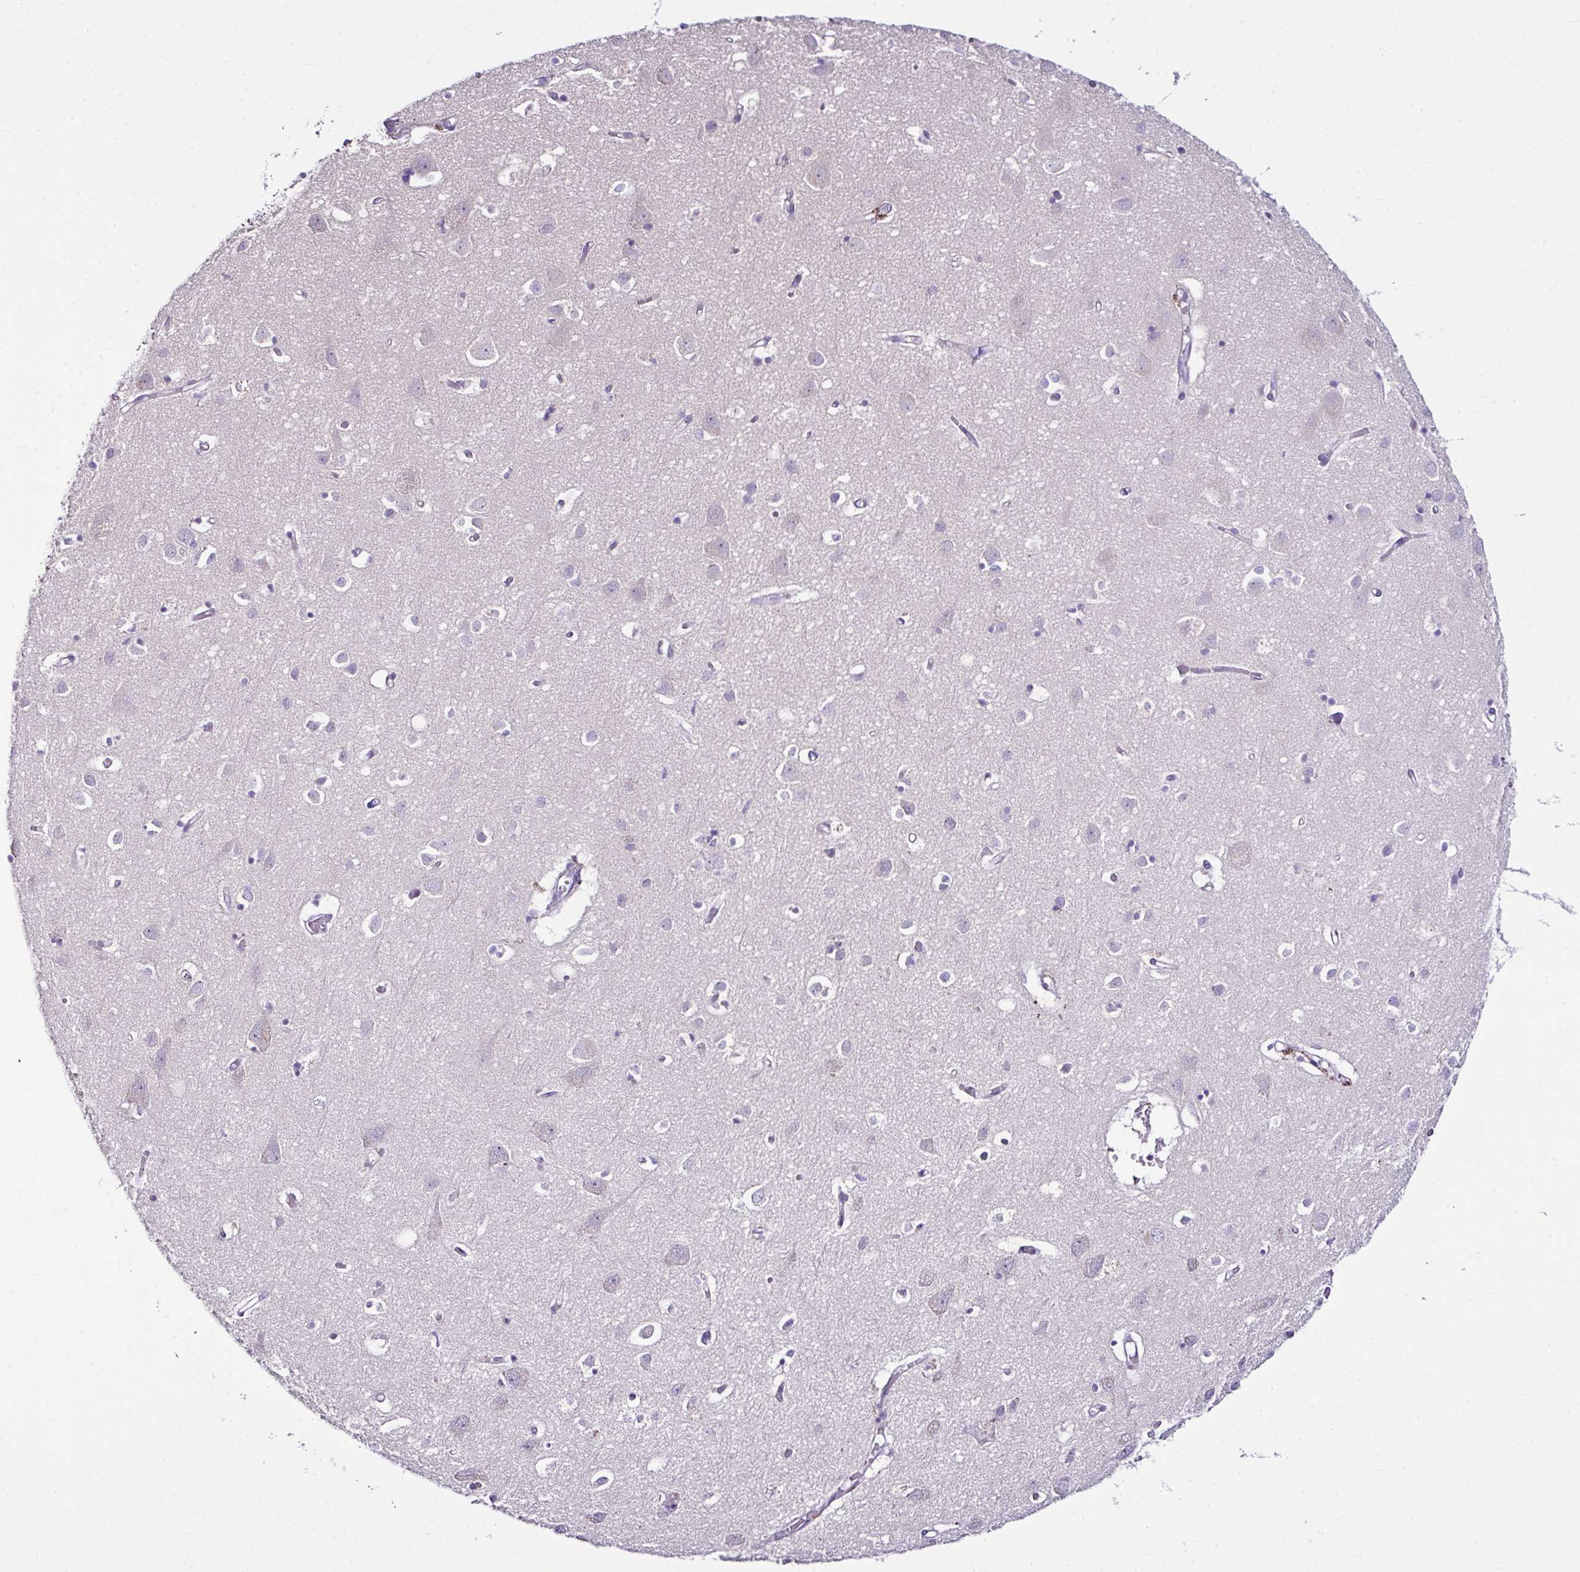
{"staining": {"intensity": "weak", "quantity": ">75%", "location": "cytoplasmic/membranous"}, "tissue": "cerebral cortex", "cell_type": "Endothelial cells", "image_type": "normal", "snomed": [{"axis": "morphology", "description": "Normal tissue, NOS"}, {"axis": "topography", "description": "Cerebral cortex"}], "caption": "Immunohistochemical staining of unremarkable cerebral cortex exhibits >75% levels of weak cytoplasmic/membranous protein expression in about >75% of endothelial cells. Ihc stains the protein of interest in brown and the nuclei are stained blue.", "gene": "D2HGDH", "patient": {"sex": "male", "age": 70}}